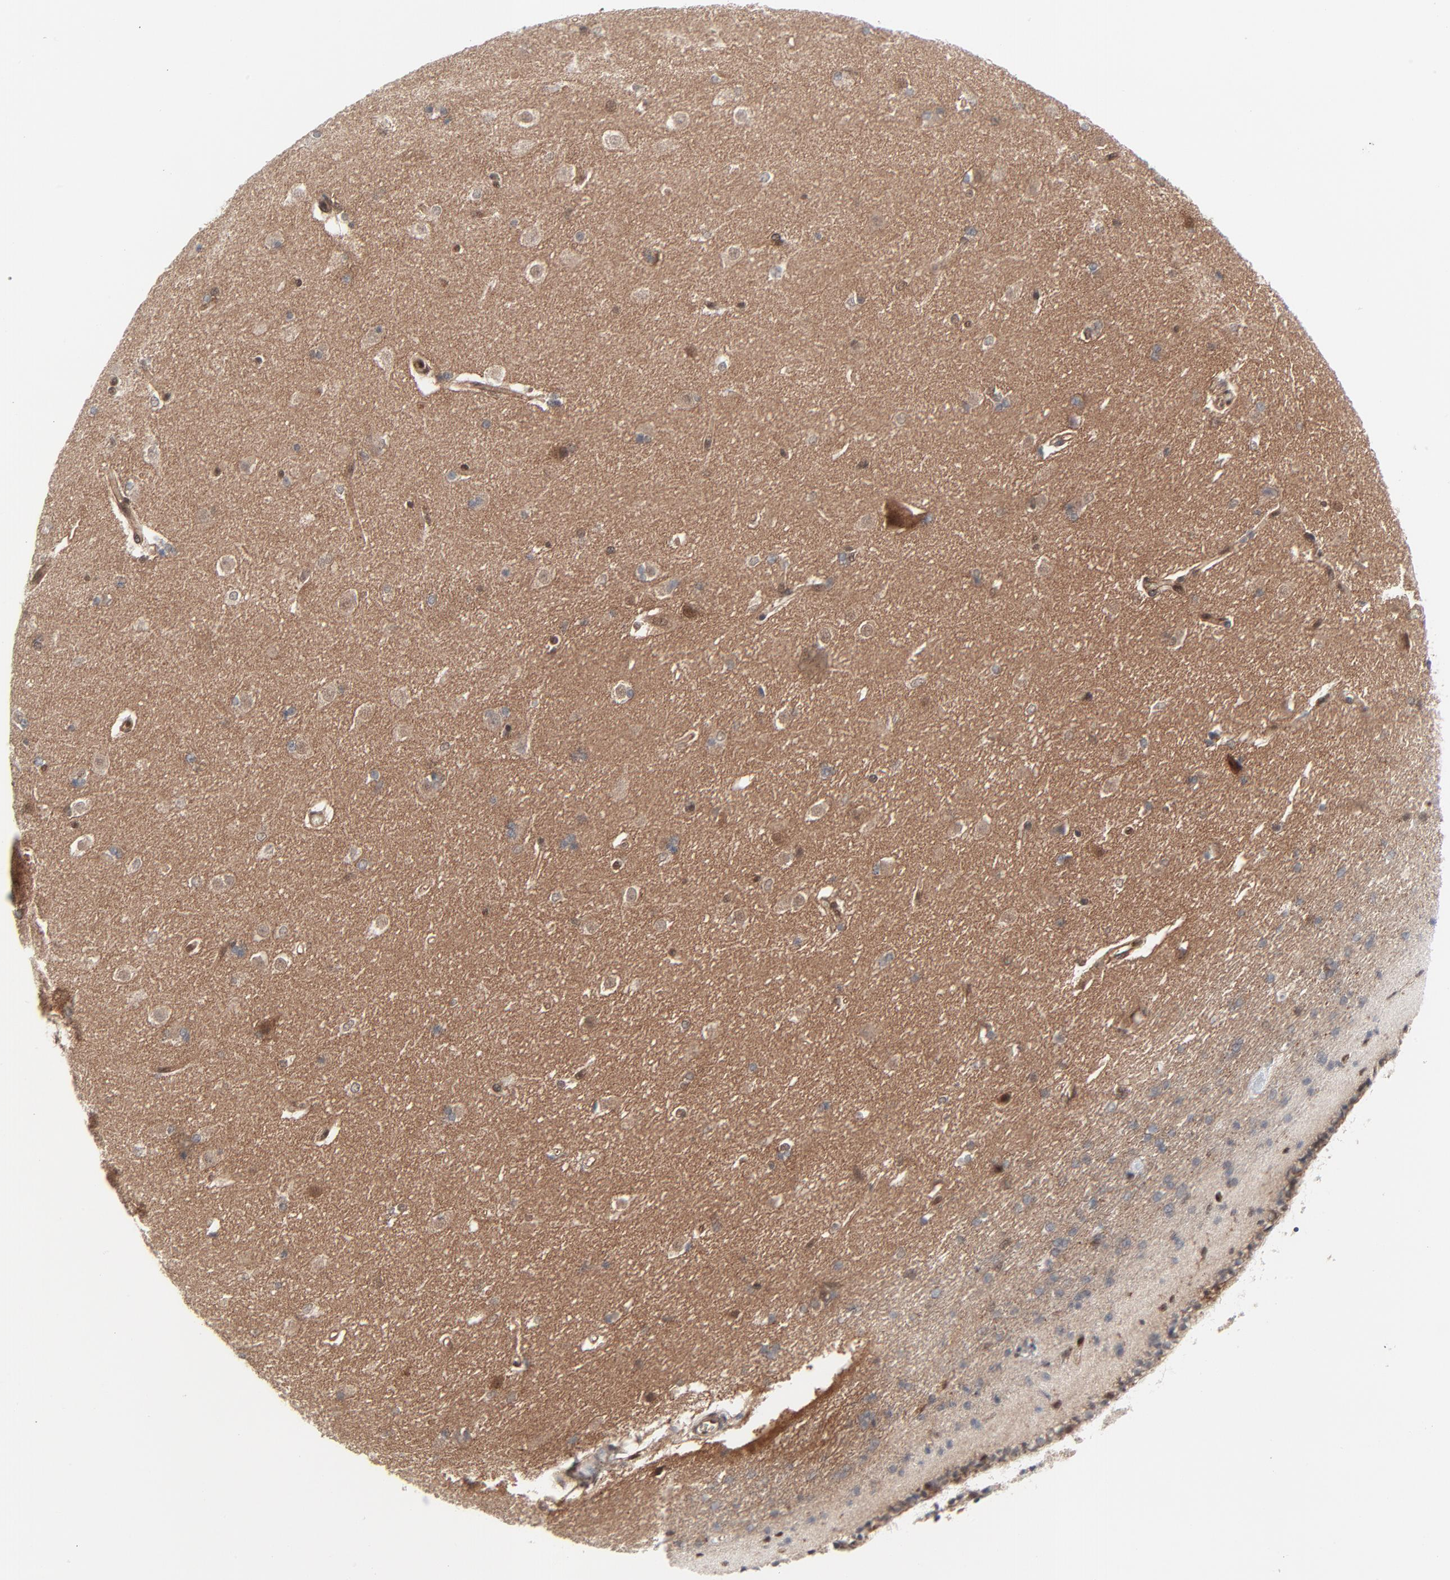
{"staining": {"intensity": "weak", "quantity": "25%-75%", "location": "cytoplasmic/membranous"}, "tissue": "caudate", "cell_type": "Glial cells", "image_type": "normal", "snomed": [{"axis": "morphology", "description": "Normal tissue, NOS"}, {"axis": "topography", "description": "Lateral ventricle wall"}], "caption": "Protein positivity by immunohistochemistry demonstrates weak cytoplasmic/membranous expression in approximately 25%-75% of glial cells in normal caudate.", "gene": "AKT1", "patient": {"sex": "female", "age": 19}}